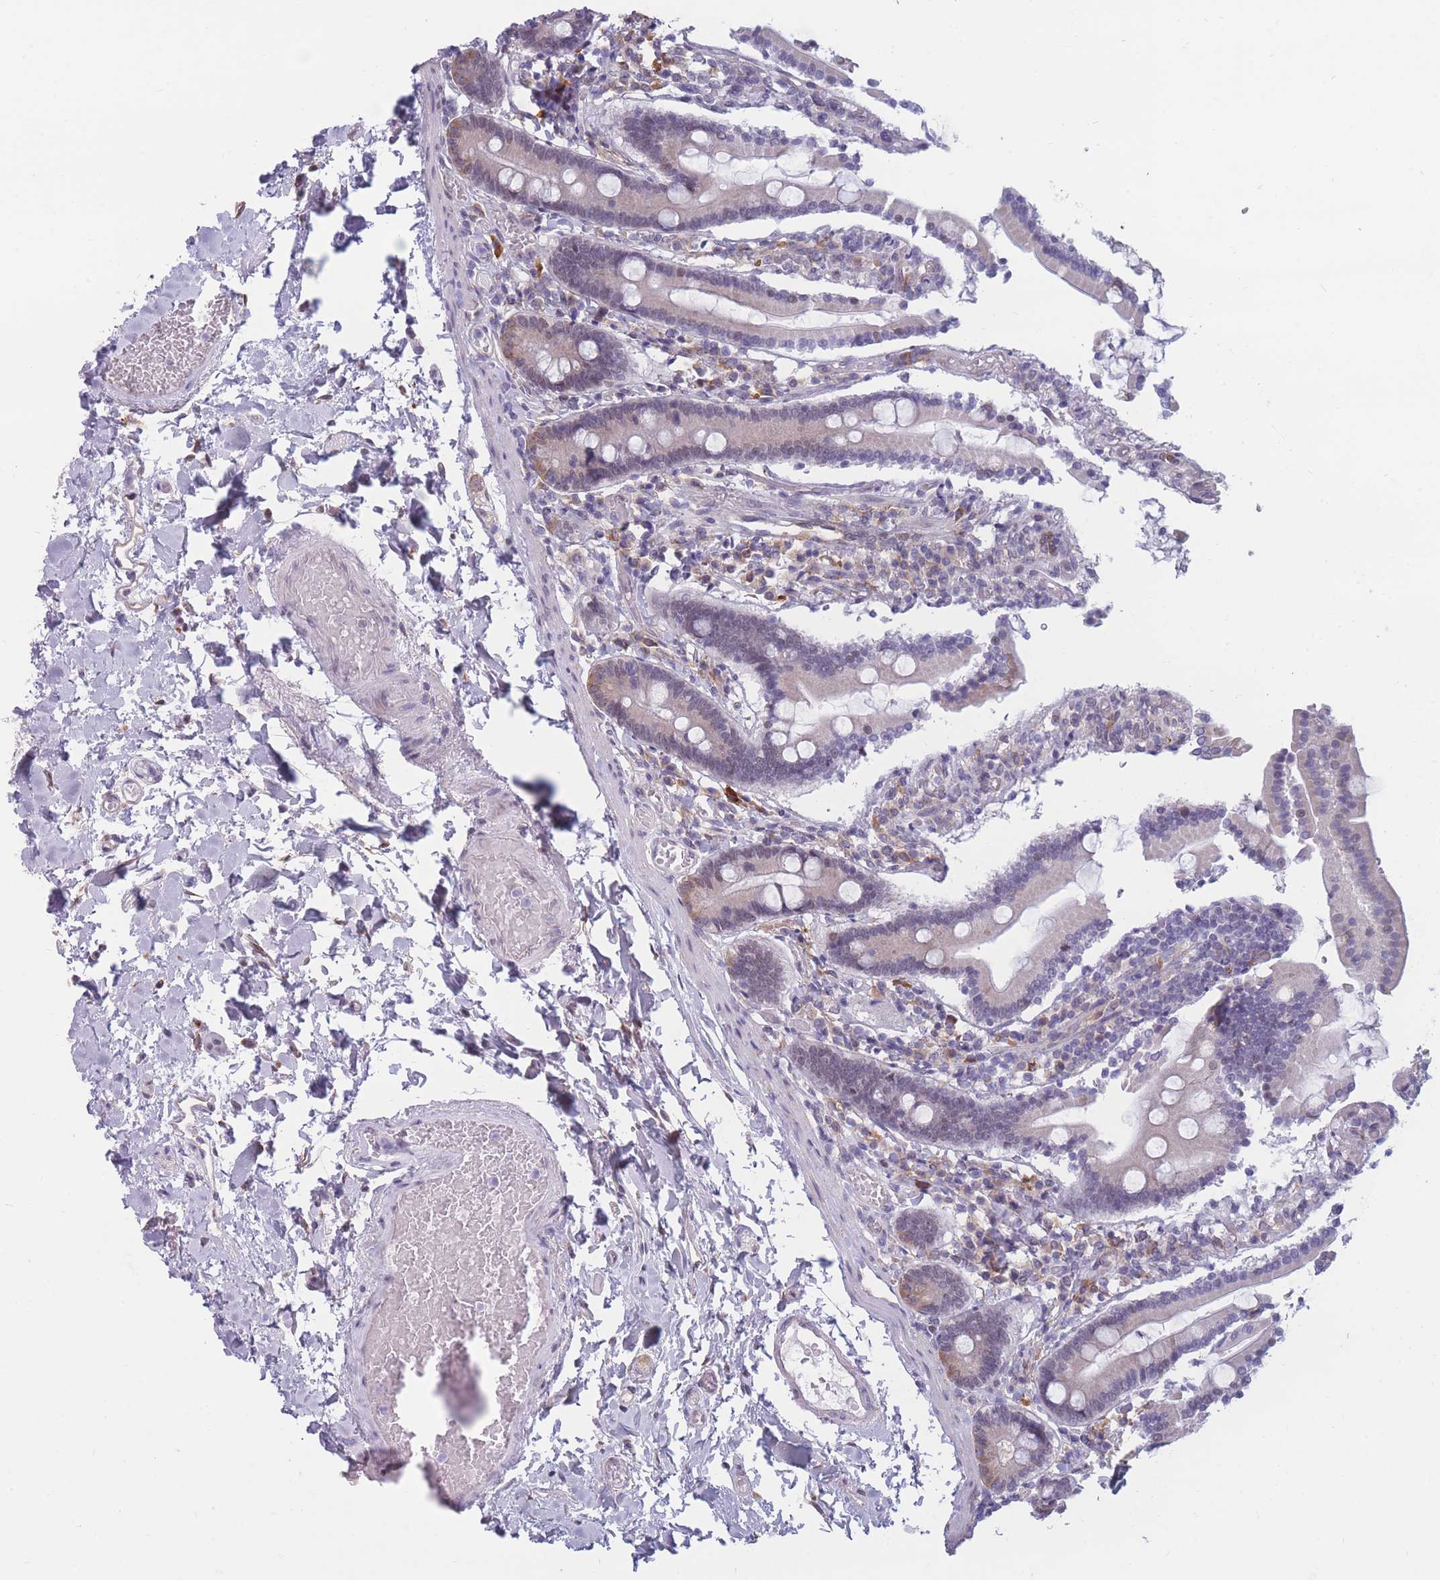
{"staining": {"intensity": "weak", "quantity": "<25%", "location": "cytoplasmic/membranous"}, "tissue": "duodenum", "cell_type": "Glandular cells", "image_type": "normal", "snomed": [{"axis": "morphology", "description": "Normal tissue, NOS"}, {"axis": "topography", "description": "Duodenum"}], "caption": "A high-resolution histopathology image shows immunohistochemistry (IHC) staining of normal duodenum, which shows no significant expression in glandular cells. (DAB (3,3'-diaminobenzidine) immunohistochemistry visualized using brightfield microscopy, high magnification).", "gene": "COL27A1", "patient": {"sex": "male", "age": 55}}